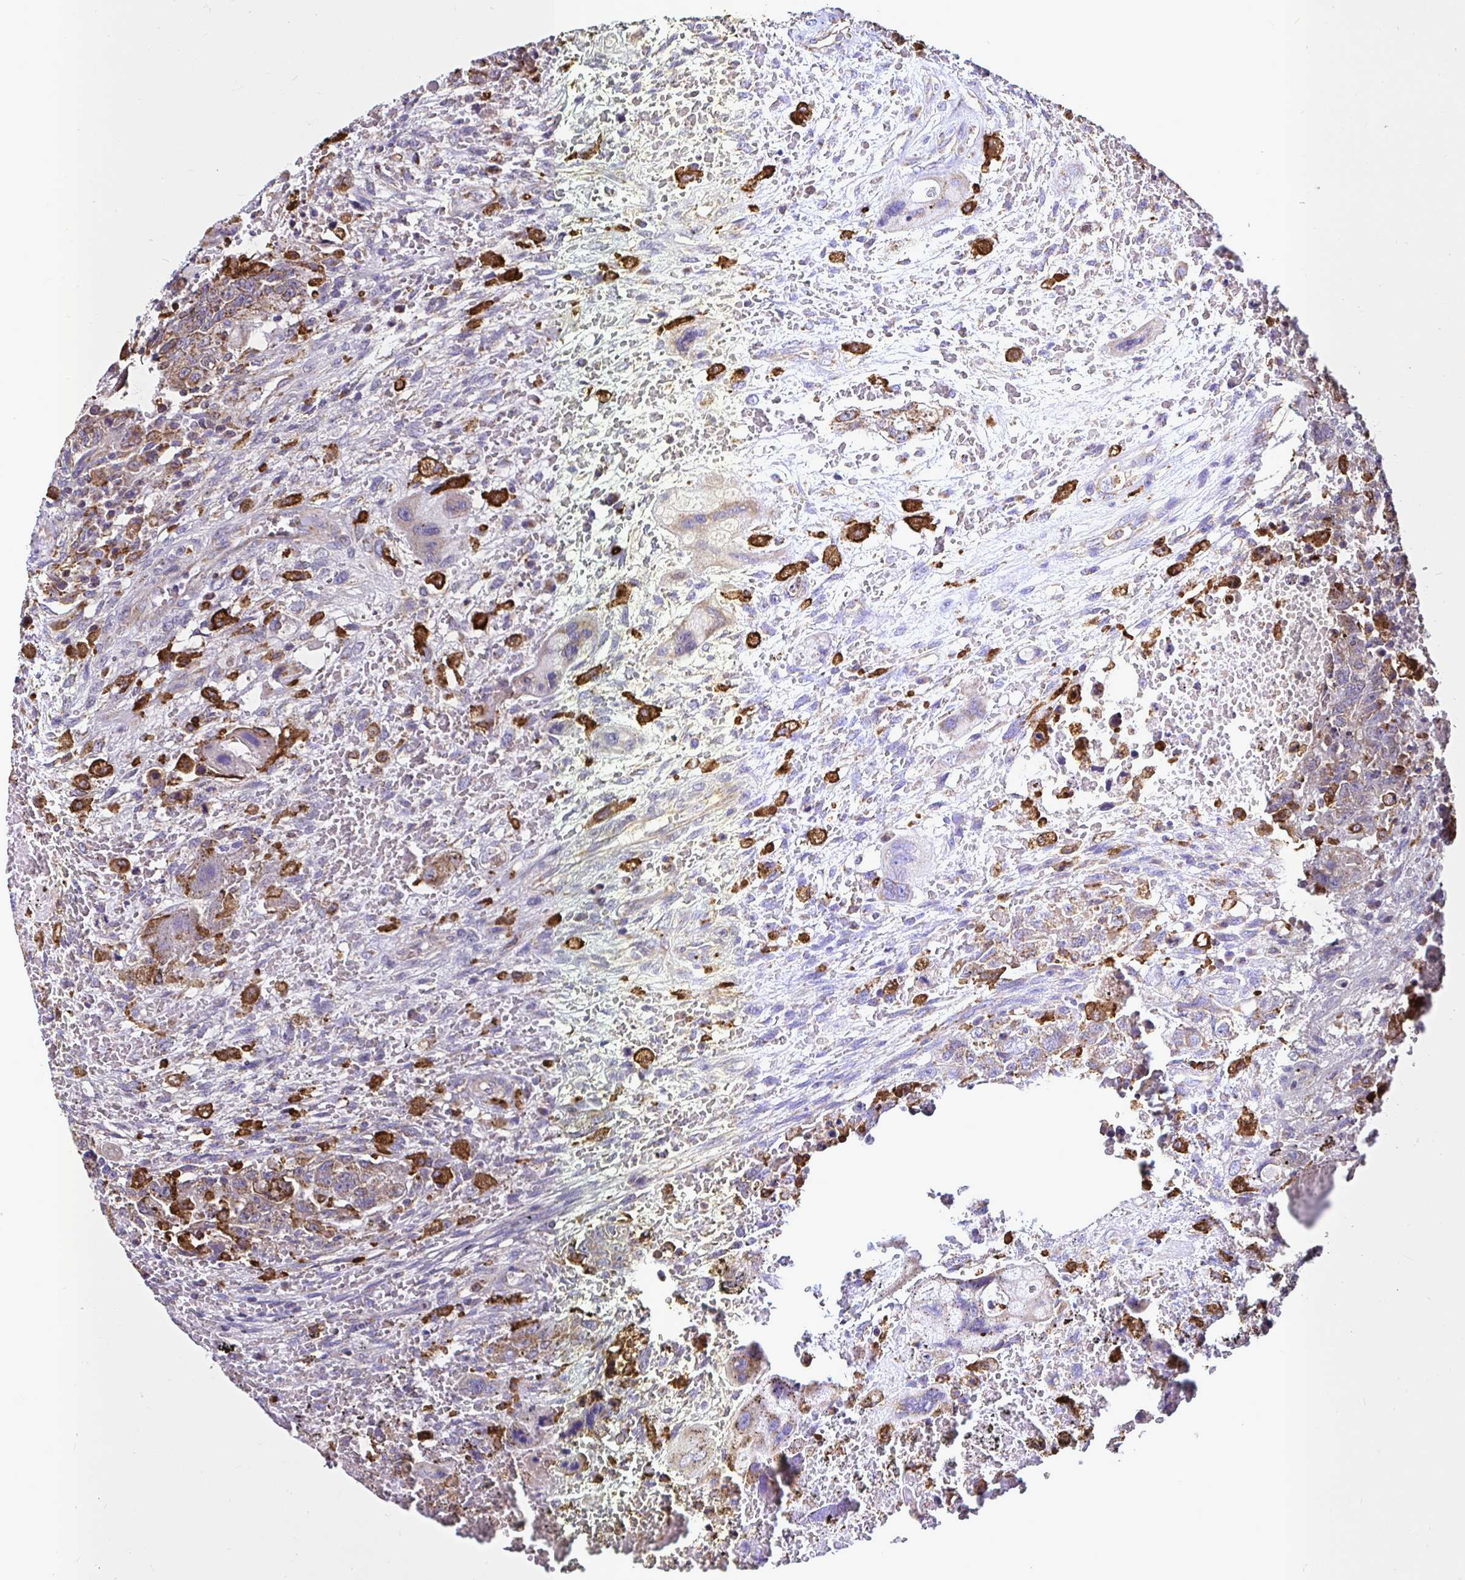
{"staining": {"intensity": "moderate", "quantity": ">75%", "location": "cytoplasmic/membranous"}, "tissue": "testis cancer", "cell_type": "Tumor cells", "image_type": "cancer", "snomed": [{"axis": "morphology", "description": "Carcinoma, Embryonal, NOS"}, {"axis": "topography", "description": "Testis"}], "caption": "A micrograph of testis embryonal carcinoma stained for a protein shows moderate cytoplasmic/membranous brown staining in tumor cells. (brown staining indicates protein expression, while blue staining denotes nuclei).", "gene": "MSR1", "patient": {"sex": "male", "age": 26}}